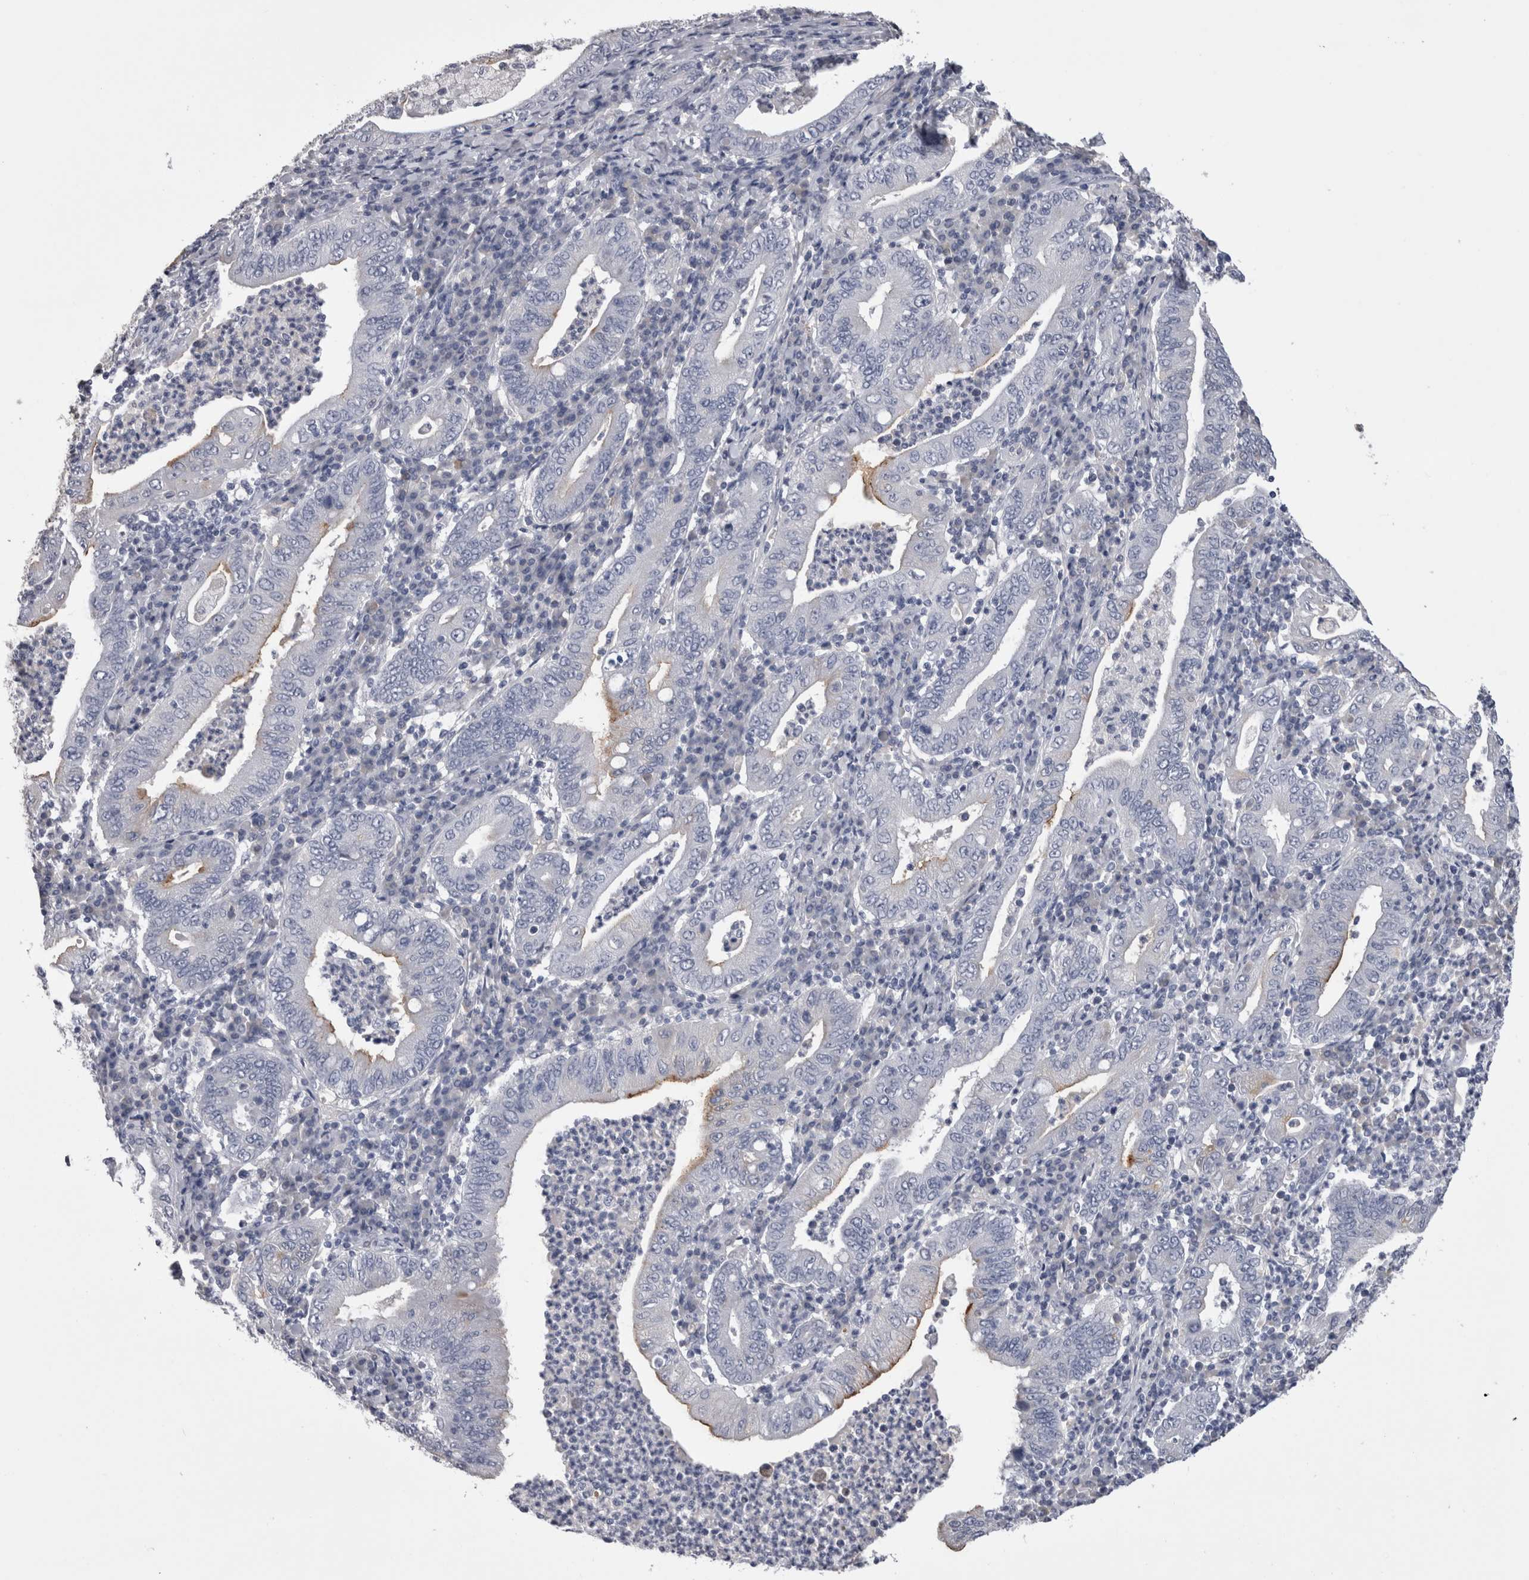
{"staining": {"intensity": "moderate", "quantity": "<25%", "location": "cytoplasmic/membranous"}, "tissue": "stomach cancer", "cell_type": "Tumor cells", "image_type": "cancer", "snomed": [{"axis": "morphology", "description": "Normal tissue, NOS"}, {"axis": "morphology", "description": "Adenocarcinoma, NOS"}, {"axis": "topography", "description": "Esophagus"}, {"axis": "topography", "description": "Stomach, upper"}, {"axis": "topography", "description": "Peripheral nerve tissue"}], "caption": "Stomach cancer (adenocarcinoma) was stained to show a protein in brown. There is low levels of moderate cytoplasmic/membranous staining in about <25% of tumor cells. The staining is performed using DAB (3,3'-diaminobenzidine) brown chromogen to label protein expression. The nuclei are counter-stained blue using hematoxylin.", "gene": "CDHR5", "patient": {"sex": "male", "age": 62}}